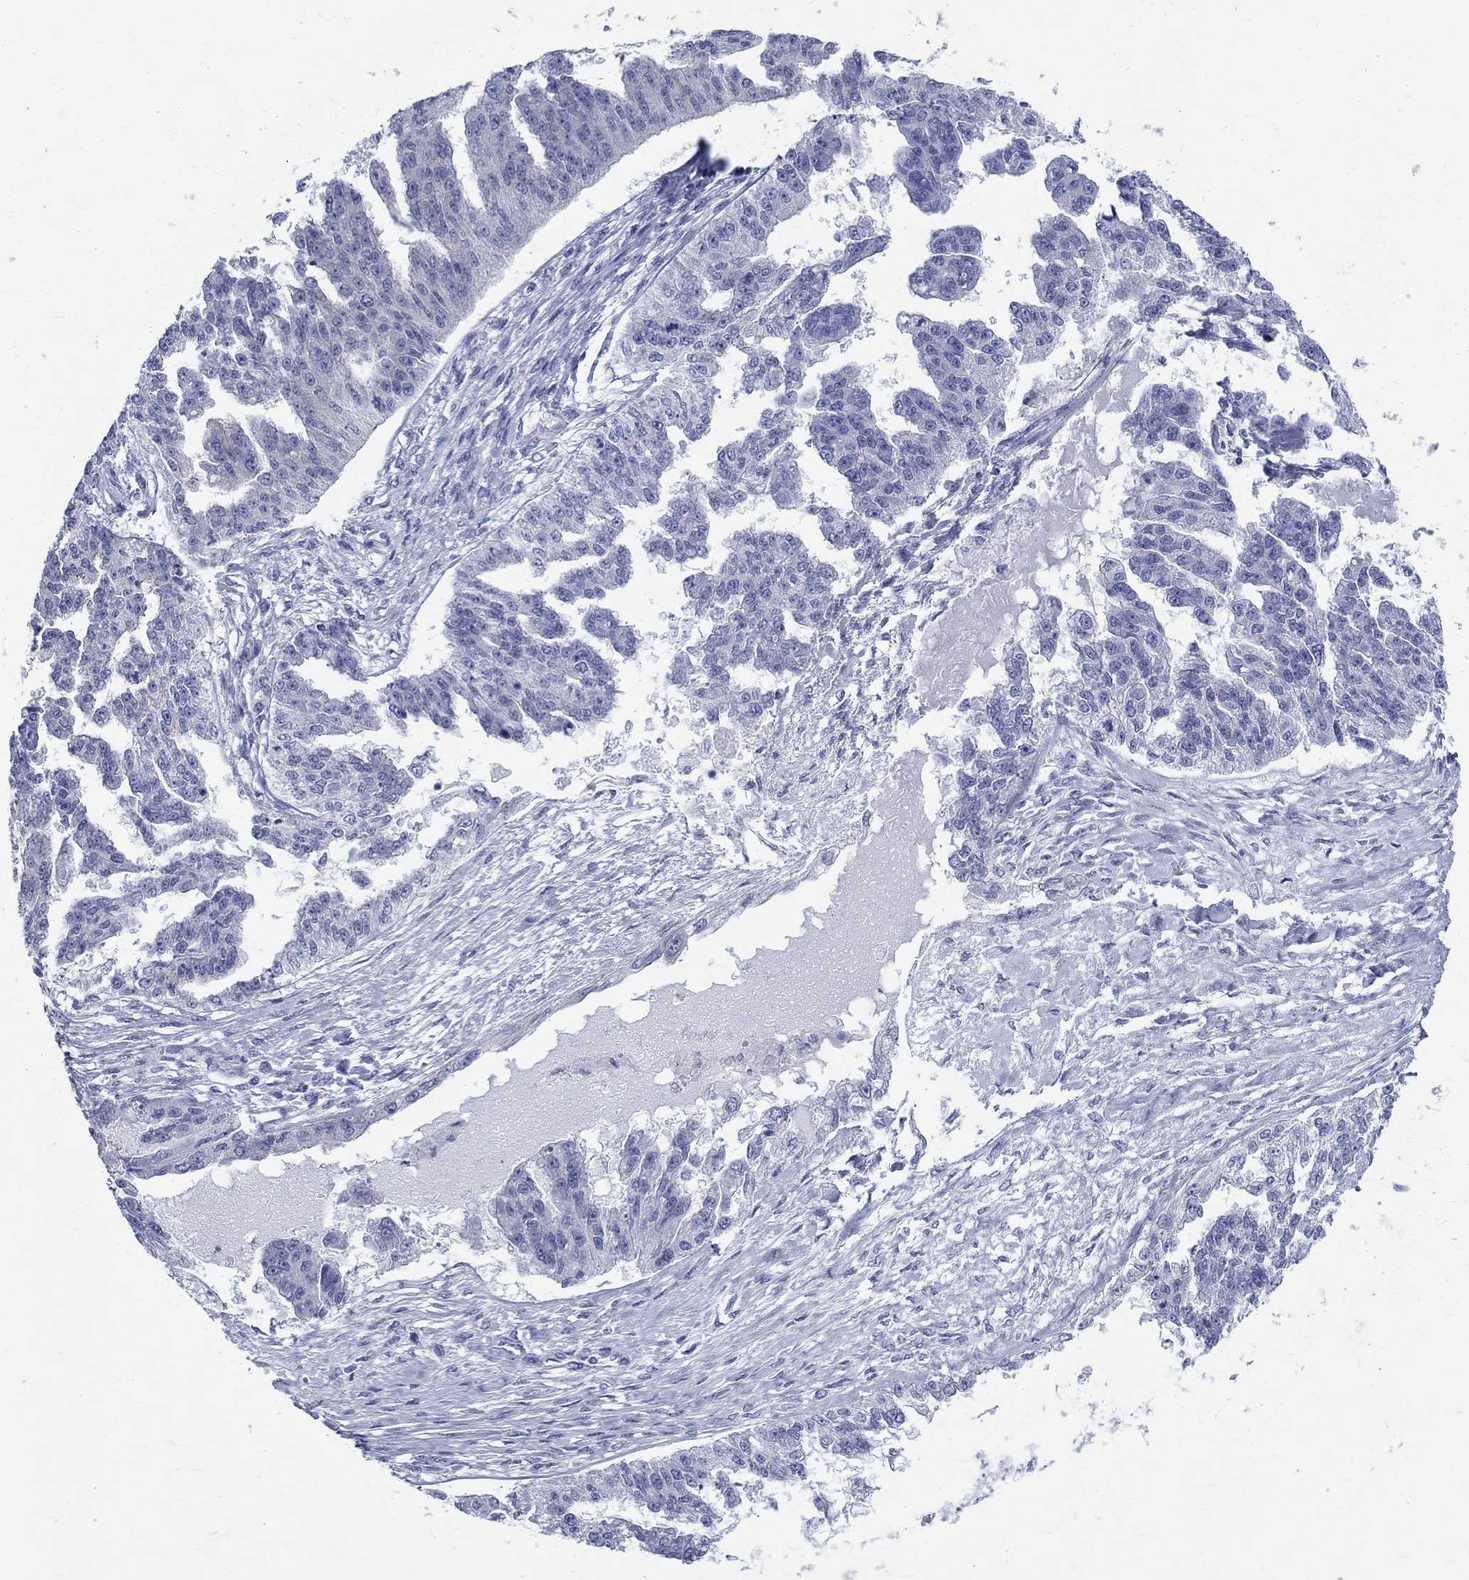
{"staining": {"intensity": "negative", "quantity": "none", "location": "none"}, "tissue": "ovarian cancer", "cell_type": "Tumor cells", "image_type": "cancer", "snomed": [{"axis": "morphology", "description": "Cystadenocarcinoma, serous, NOS"}, {"axis": "topography", "description": "Ovary"}], "caption": "This is an IHC histopathology image of ovarian cancer (serous cystadenocarcinoma). There is no staining in tumor cells.", "gene": "CEP43", "patient": {"sex": "female", "age": 58}}